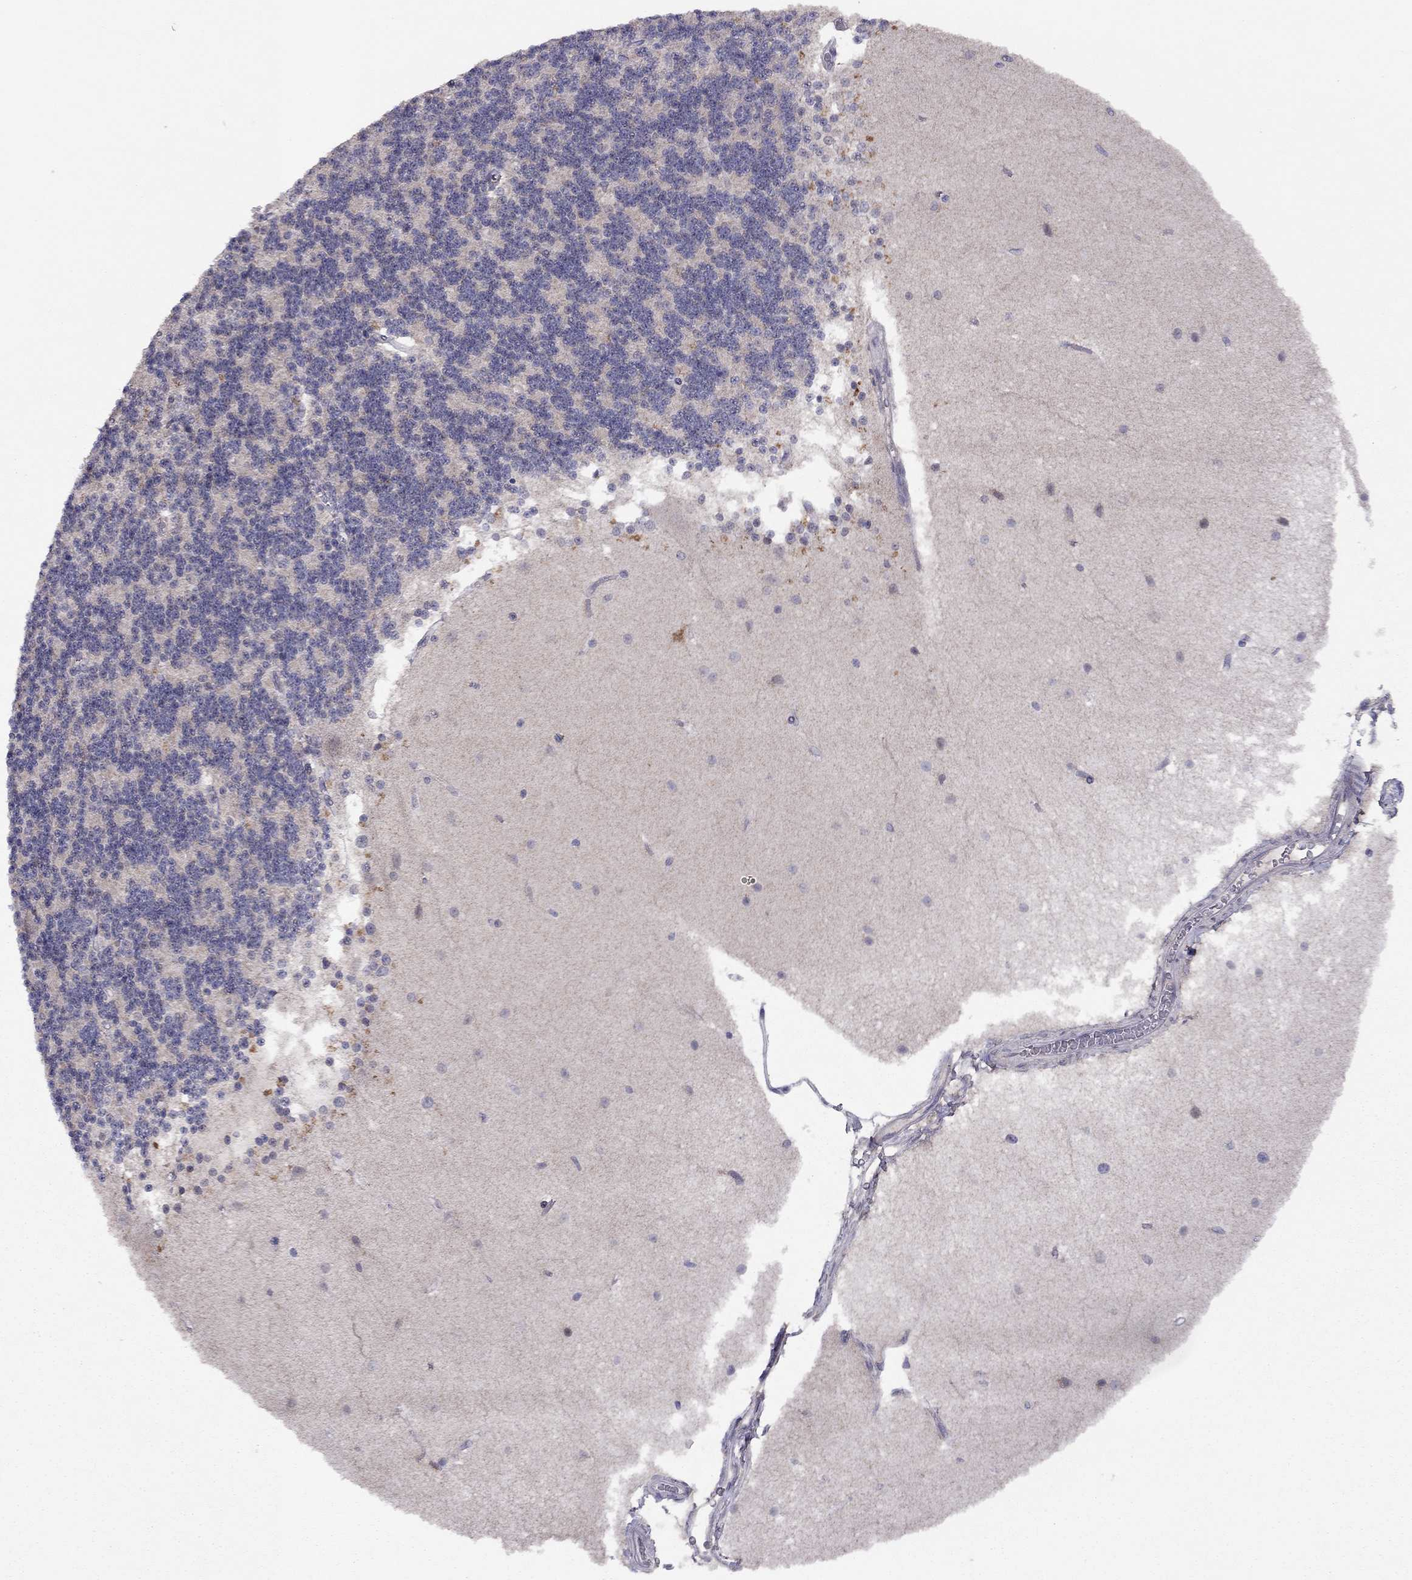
{"staining": {"intensity": "negative", "quantity": "none", "location": "none"}, "tissue": "cerebellum", "cell_type": "Cells in granular layer", "image_type": "normal", "snomed": [{"axis": "morphology", "description": "Normal tissue, NOS"}, {"axis": "topography", "description": "Cerebellum"}], "caption": "Unremarkable cerebellum was stained to show a protein in brown. There is no significant expression in cells in granular layer.", "gene": "ESR2", "patient": {"sex": "female", "age": 54}}